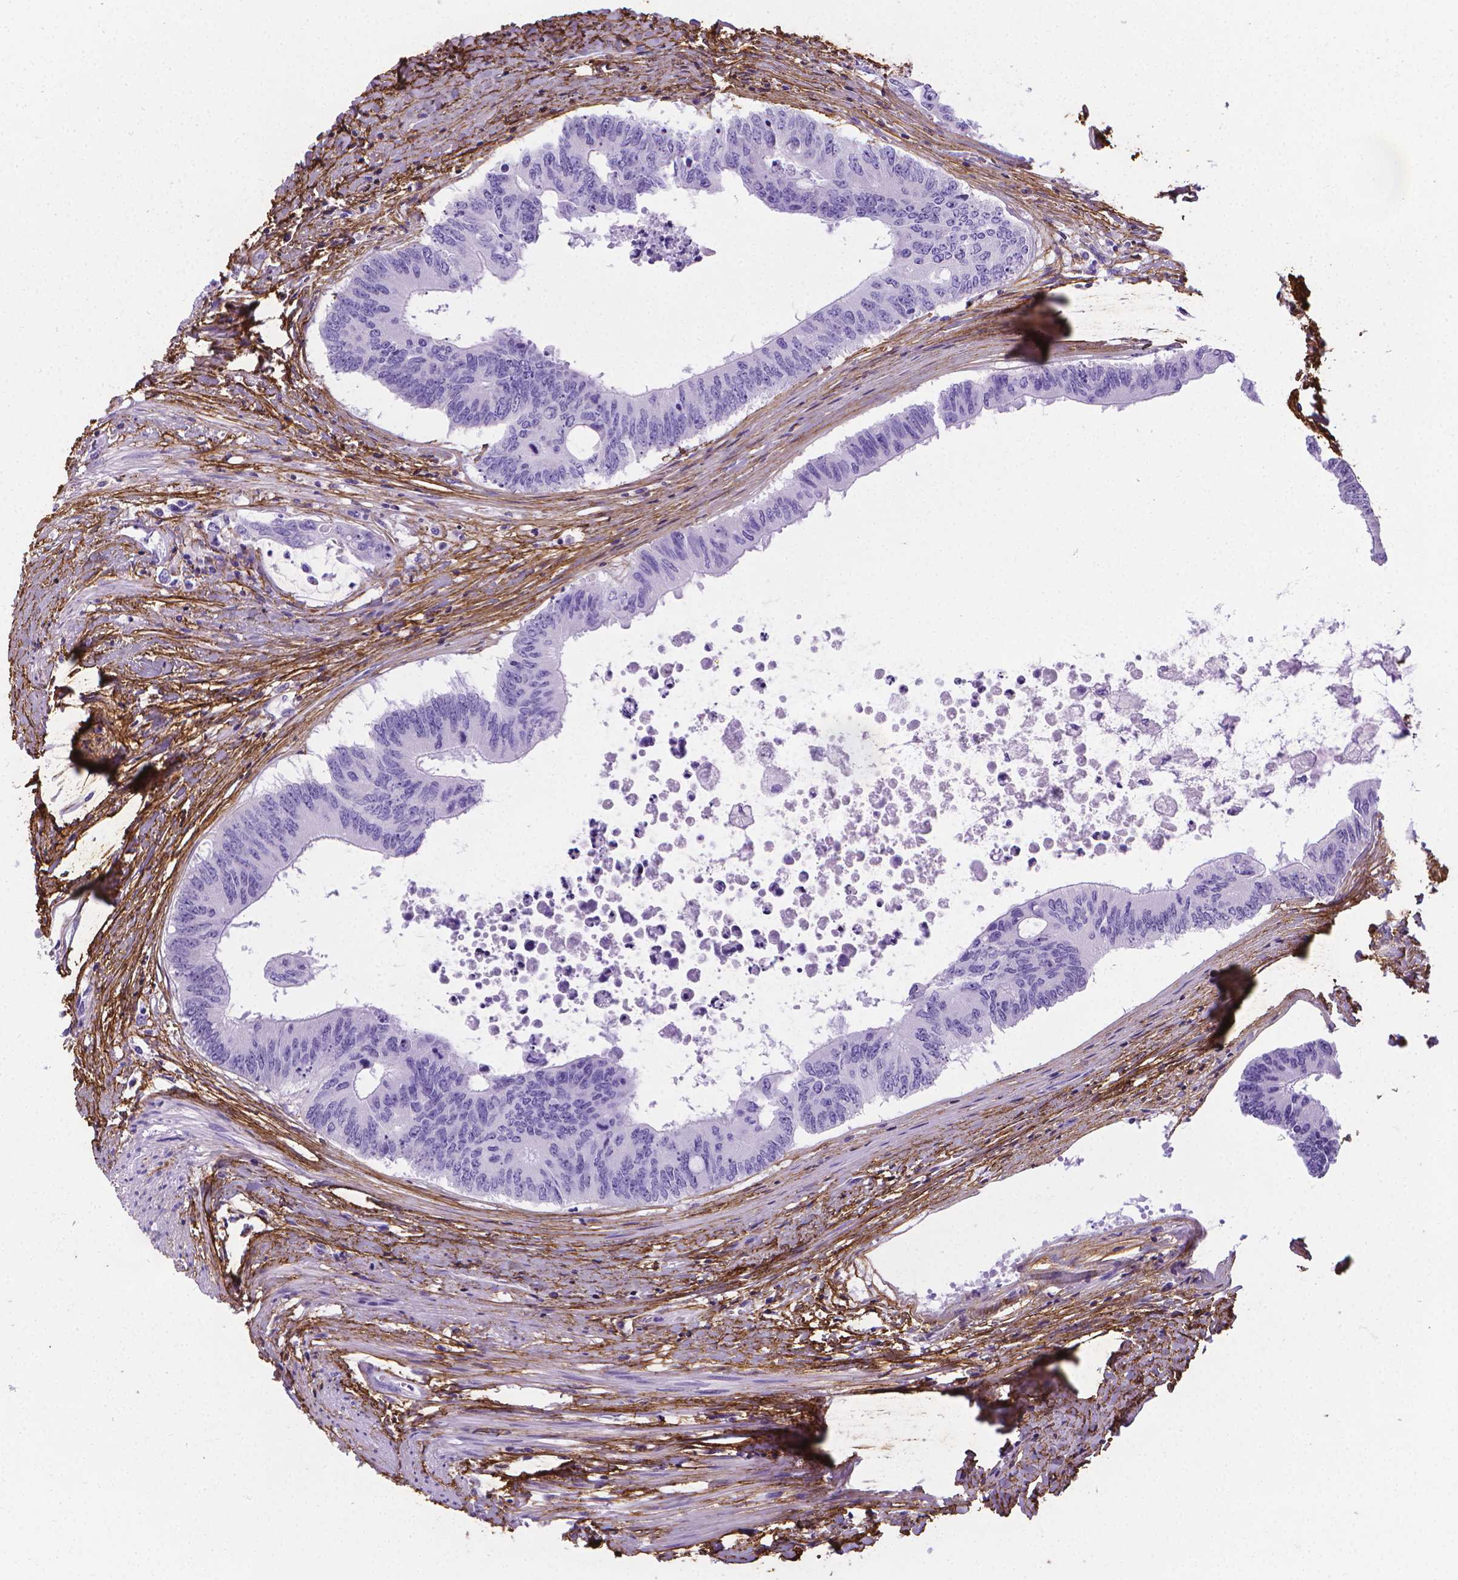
{"staining": {"intensity": "negative", "quantity": "none", "location": "none"}, "tissue": "colorectal cancer", "cell_type": "Tumor cells", "image_type": "cancer", "snomed": [{"axis": "morphology", "description": "Adenocarcinoma, NOS"}, {"axis": "topography", "description": "Rectum"}], "caption": "Protein analysis of colorectal adenocarcinoma exhibits no significant expression in tumor cells.", "gene": "MFAP2", "patient": {"sex": "male", "age": 59}}